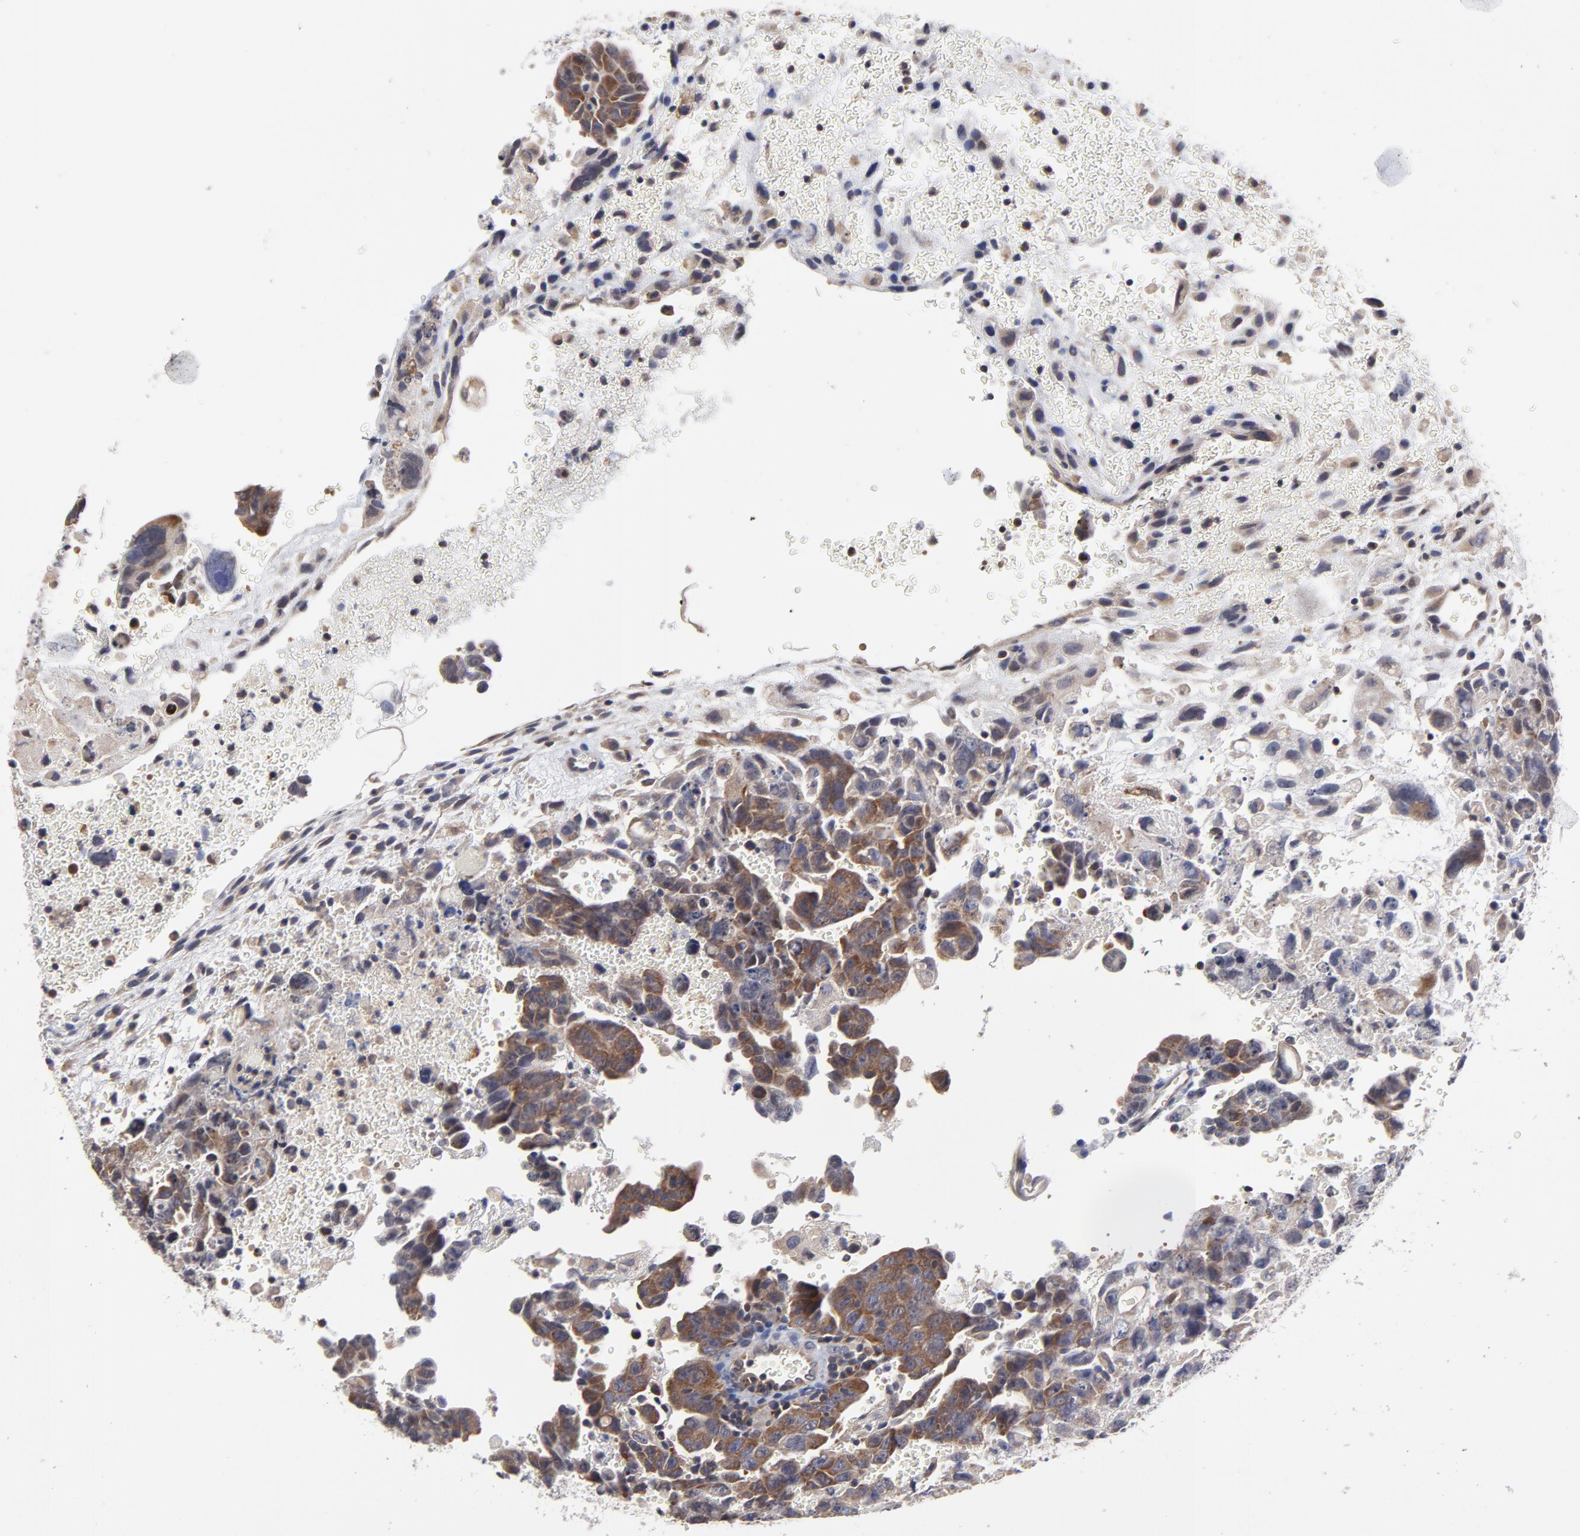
{"staining": {"intensity": "weak", "quantity": ">75%", "location": "cytoplasmic/membranous"}, "tissue": "testis cancer", "cell_type": "Tumor cells", "image_type": "cancer", "snomed": [{"axis": "morphology", "description": "Carcinoma, Embryonal, NOS"}, {"axis": "topography", "description": "Testis"}], "caption": "This micrograph demonstrates immunohistochemistry (IHC) staining of testis cancer (embryonal carcinoma), with low weak cytoplasmic/membranous staining in approximately >75% of tumor cells.", "gene": "ZNF157", "patient": {"sex": "male", "age": 28}}